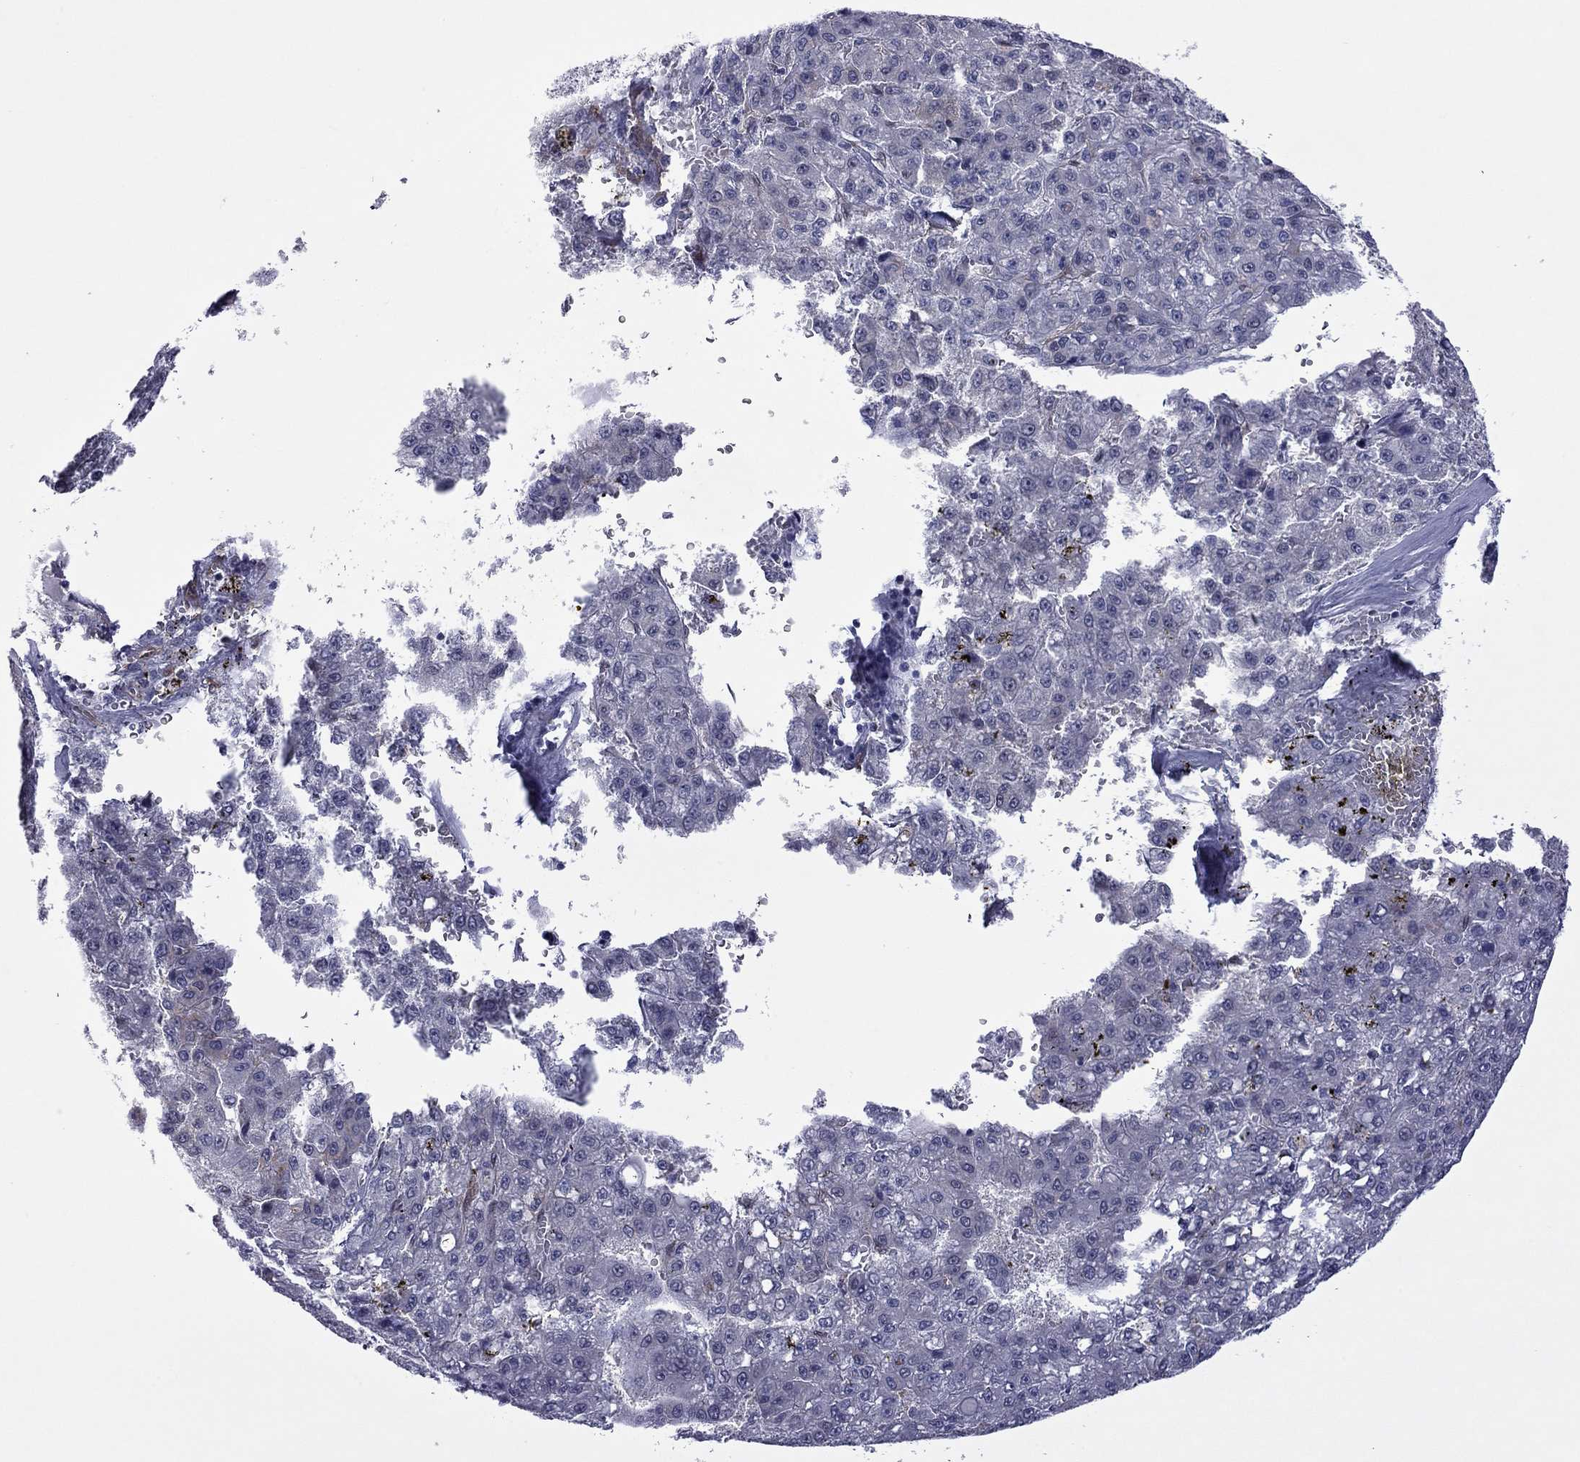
{"staining": {"intensity": "moderate", "quantity": "<25%", "location": "cytoplasmic/membranous"}, "tissue": "liver cancer", "cell_type": "Tumor cells", "image_type": "cancer", "snomed": [{"axis": "morphology", "description": "Carcinoma, Hepatocellular, NOS"}, {"axis": "topography", "description": "Liver"}], "caption": "Liver cancer stained with a protein marker exhibits moderate staining in tumor cells.", "gene": "CTNNBIP1", "patient": {"sex": "male", "age": 70}}